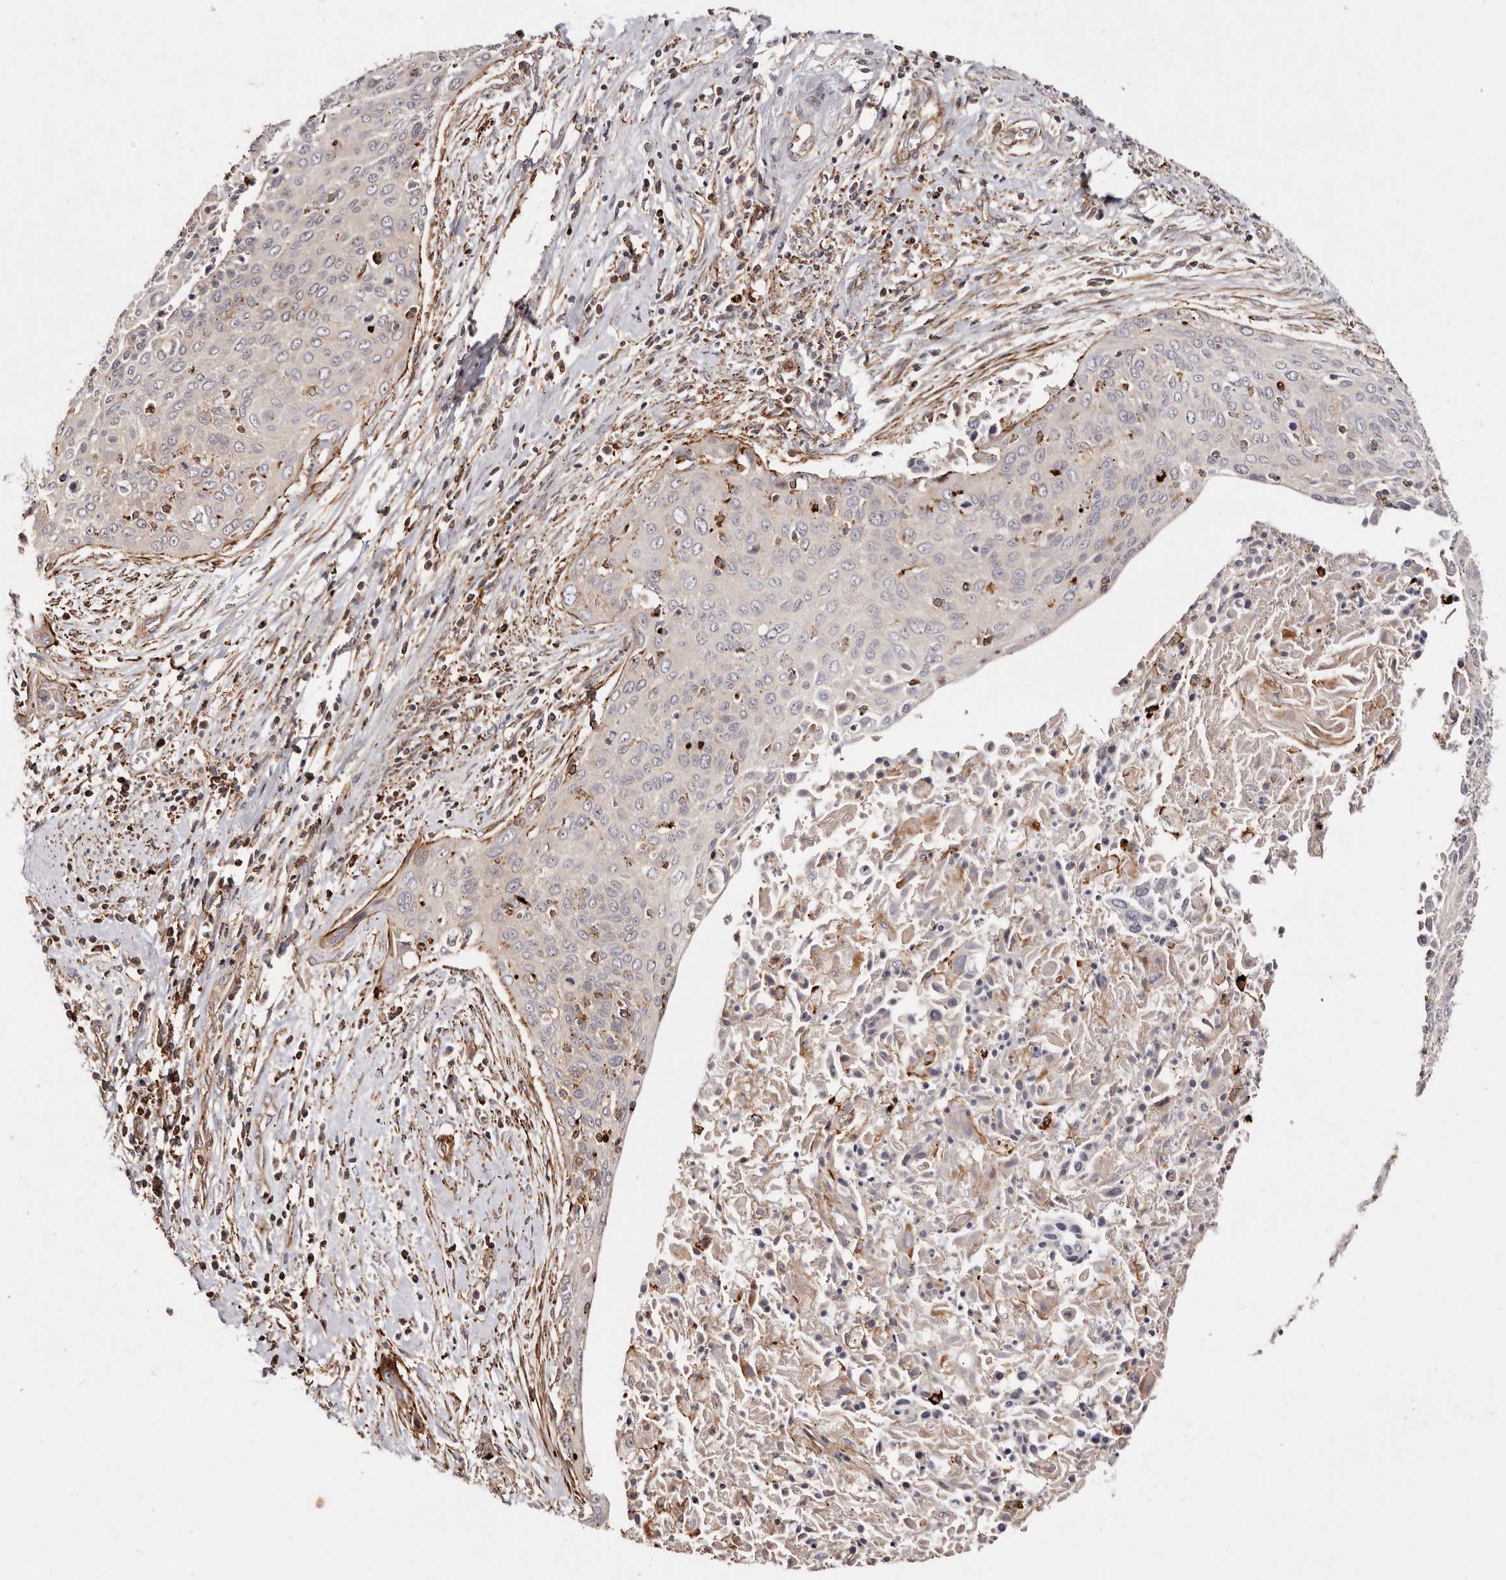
{"staining": {"intensity": "negative", "quantity": "none", "location": "none"}, "tissue": "cervical cancer", "cell_type": "Tumor cells", "image_type": "cancer", "snomed": [{"axis": "morphology", "description": "Squamous cell carcinoma, NOS"}, {"axis": "topography", "description": "Cervix"}], "caption": "A photomicrograph of cervical cancer stained for a protein demonstrates no brown staining in tumor cells.", "gene": "PTPN22", "patient": {"sex": "female", "age": 55}}